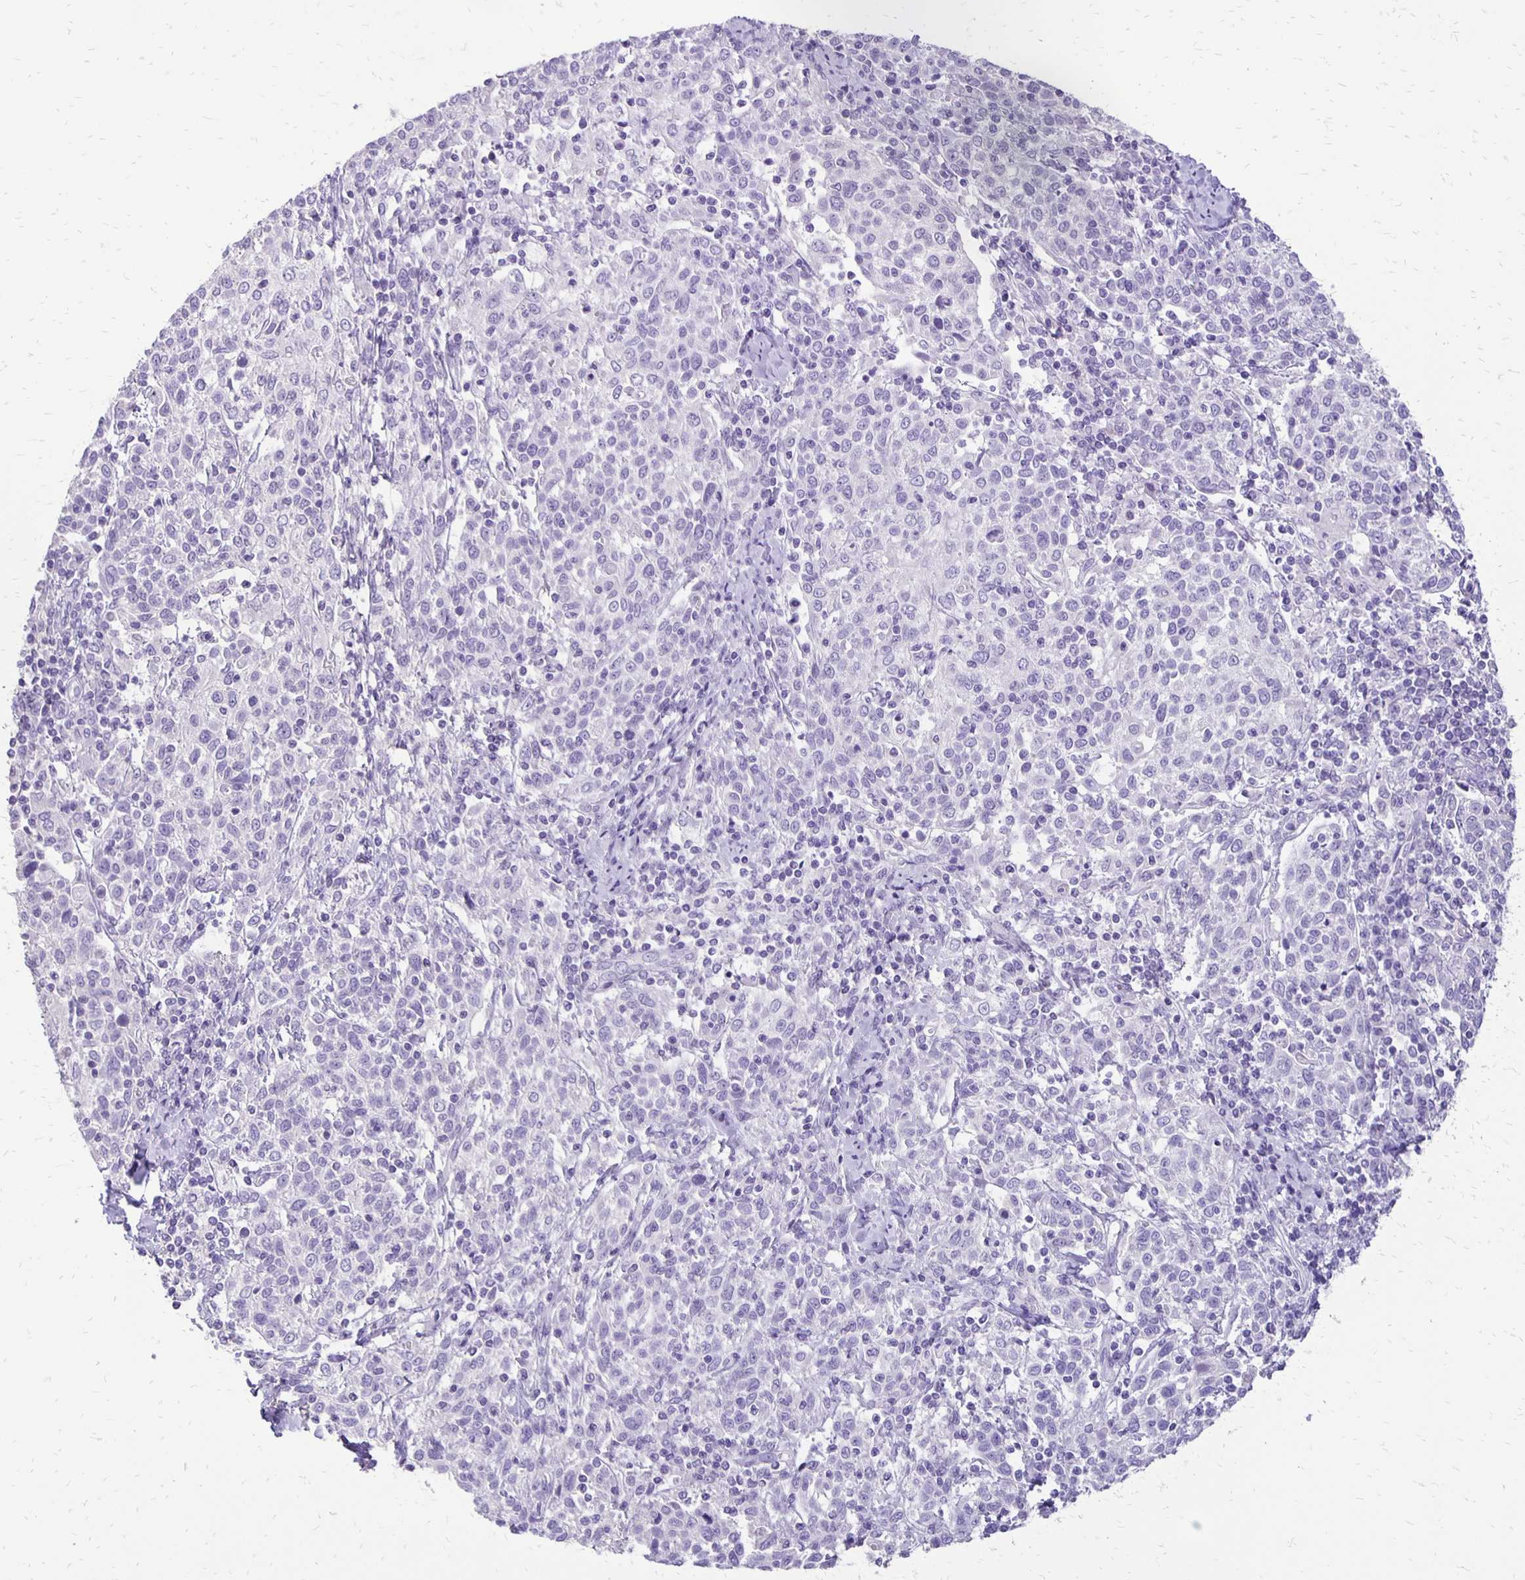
{"staining": {"intensity": "negative", "quantity": "none", "location": "none"}, "tissue": "cervical cancer", "cell_type": "Tumor cells", "image_type": "cancer", "snomed": [{"axis": "morphology", "description": "Squamous cell carcinoma, NOS"}, {"axis": "topography", "description": "Cervix"}], "caption": "Immunohistochemical staining of squamous cell carcinoma (cervical) demonstrates no significant positivity in tumor cells. Nuclei are stained in blue.", "gene": "ANKRD45", "patient": {"sex": "female", "age": 61}}